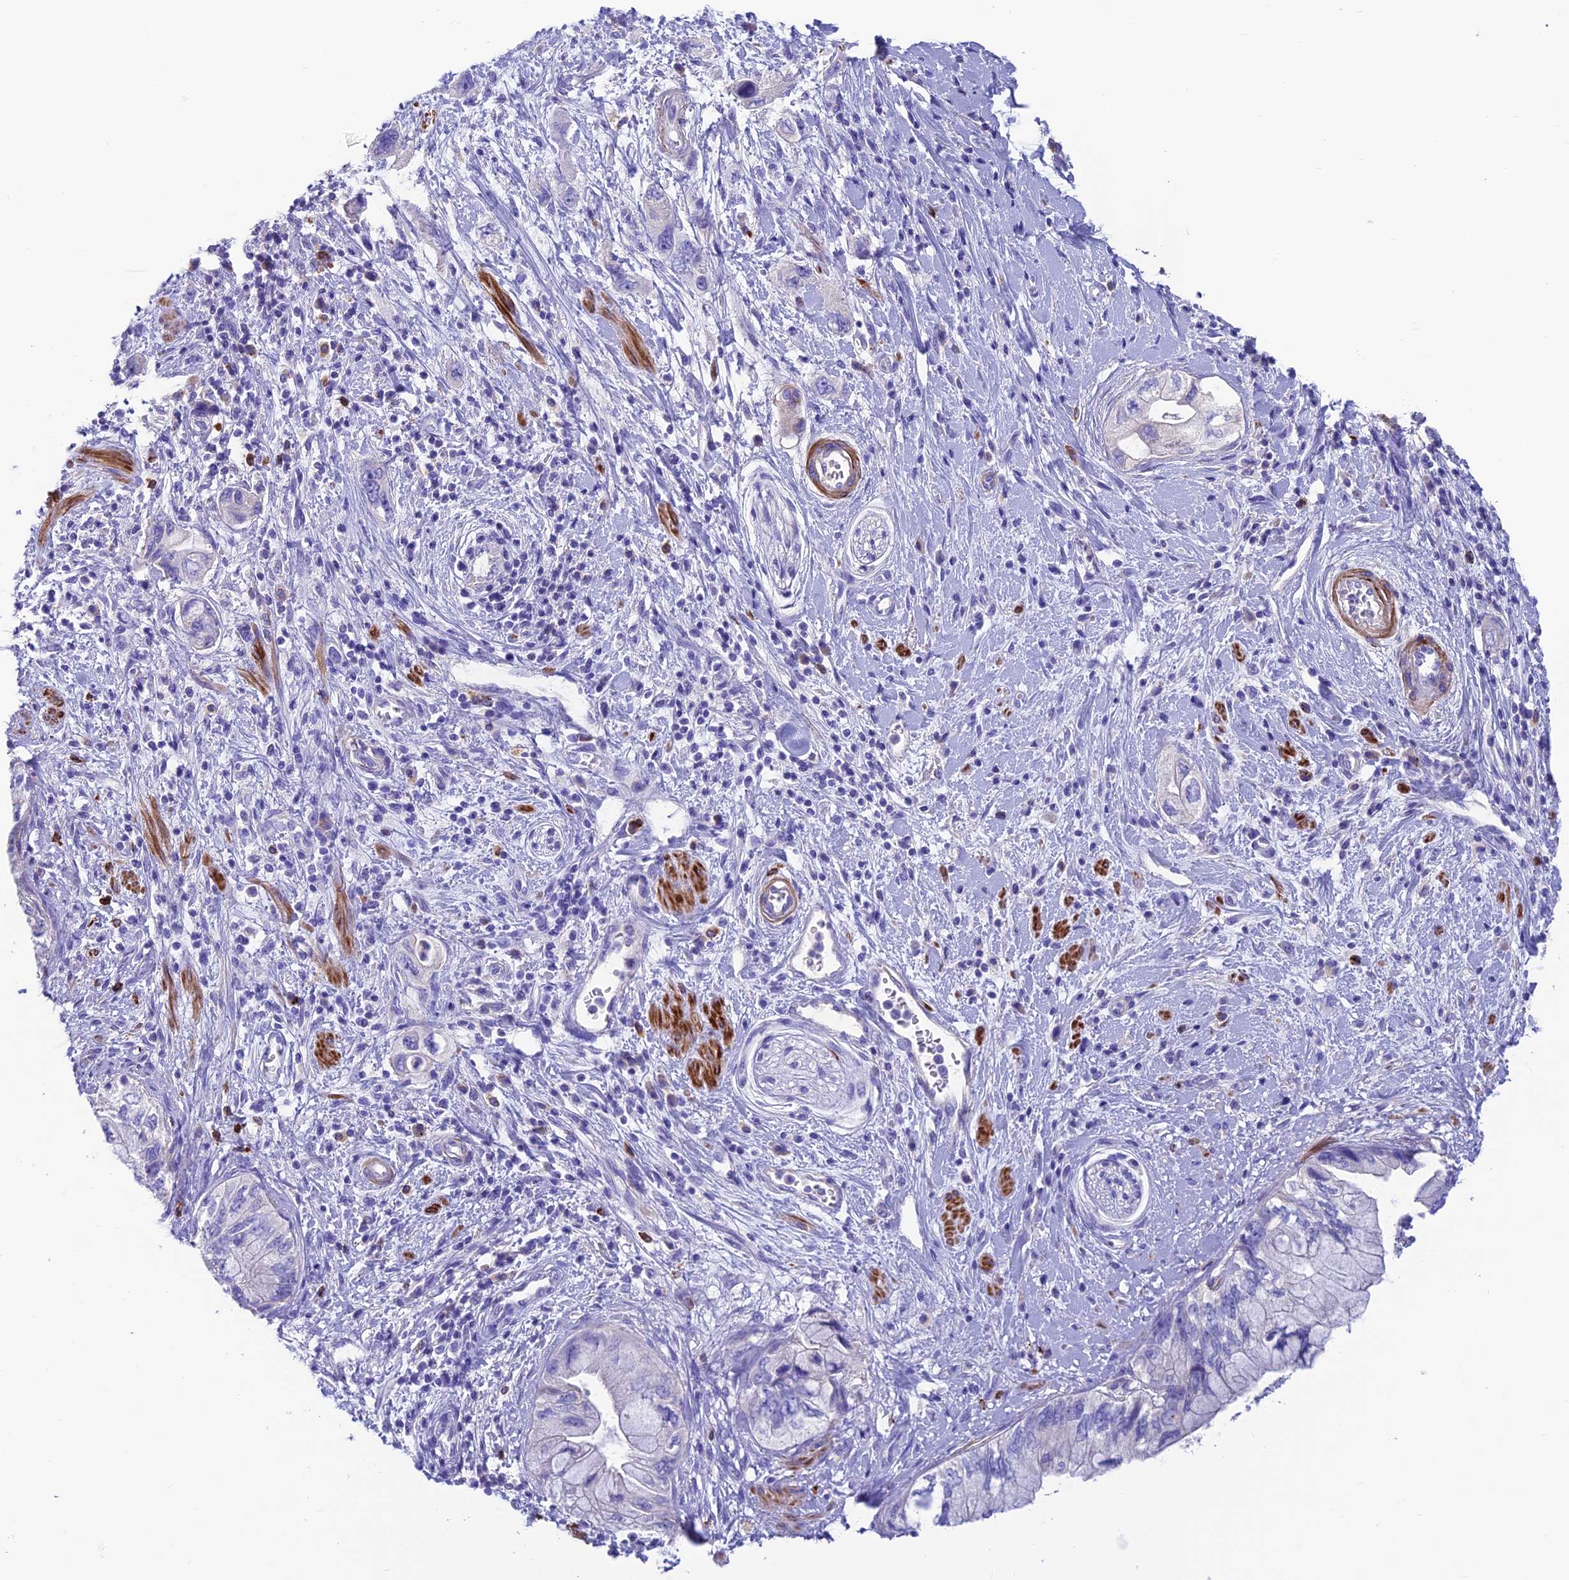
{"staining": {"intensity": "negative", "quantity": "none", "location": "none"}, "tissue": "pancreatic cancer", "cell_type": "Tumor cells", "image_type": "cancer", "snomed": [{"axis": "morphology", "description": "Adenocarcinoma, NOS"}, {"axis": "topography", "description": "Pancreas"}], "caption": "The histopathology image displays no staining of tumor cells in pancreatic cancer (adenocarcinoma).", "gene": "GNG11", "patient": {"sex": "female", "age": 73}}